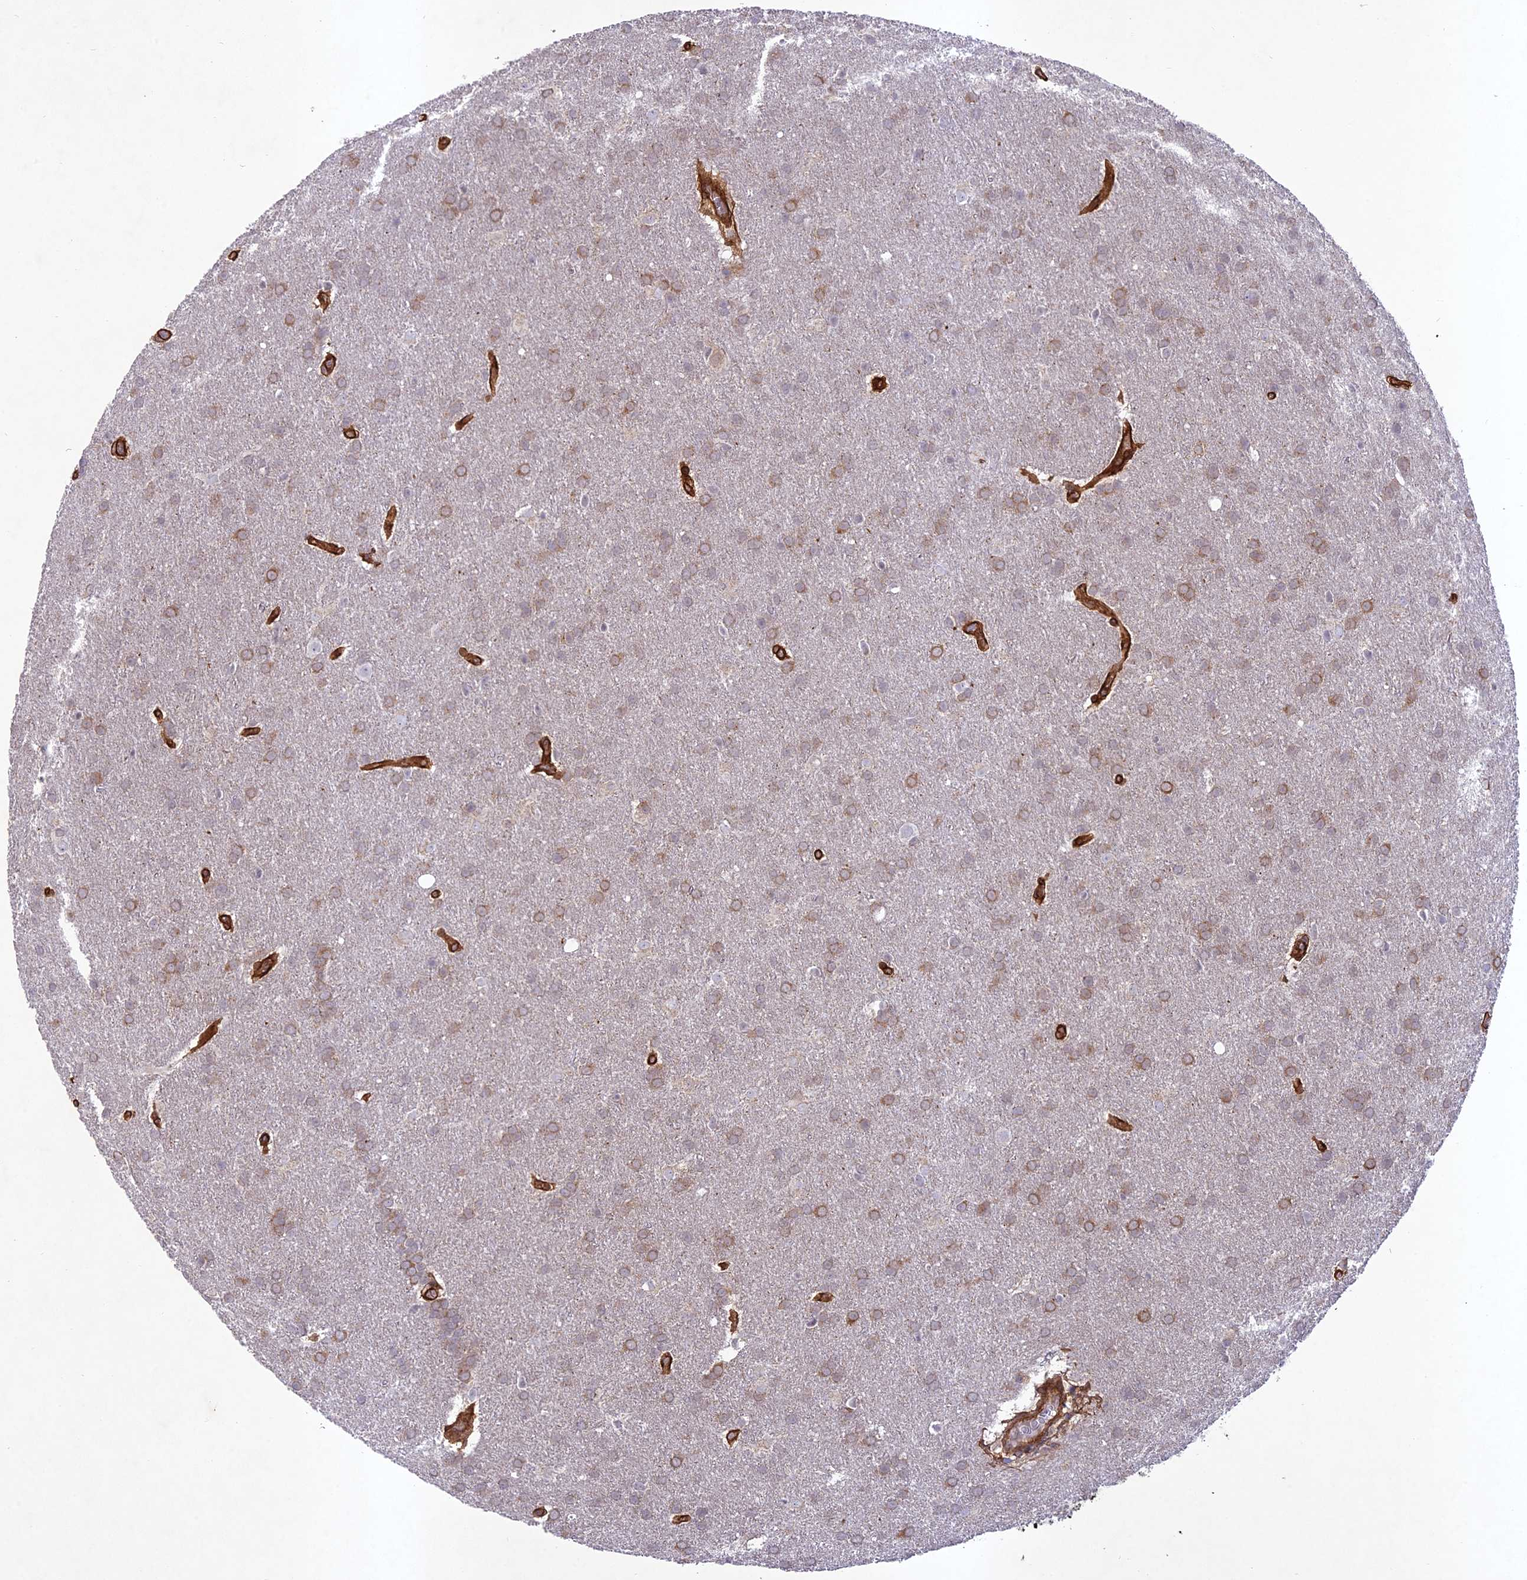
{"staining": {"intensity": "weak", "quantity": ">75%", "location": "cytoplasmic/membranous"}, "tissue": "glioma", "cell_type": "Tumor cells", "image_type": "cancer", "snomed": [{"axis": "morphology", "description": "Glioma, malignant, Low grade"}, {"axis": "topography", "description": "Brain"}], "caption": "A brown stain highlights weak cytoplasmic/membranous positivity of a protein in glioma tumor cells.", "gene": "TNS1", "patient": {"sex": "female", "age": 32}}